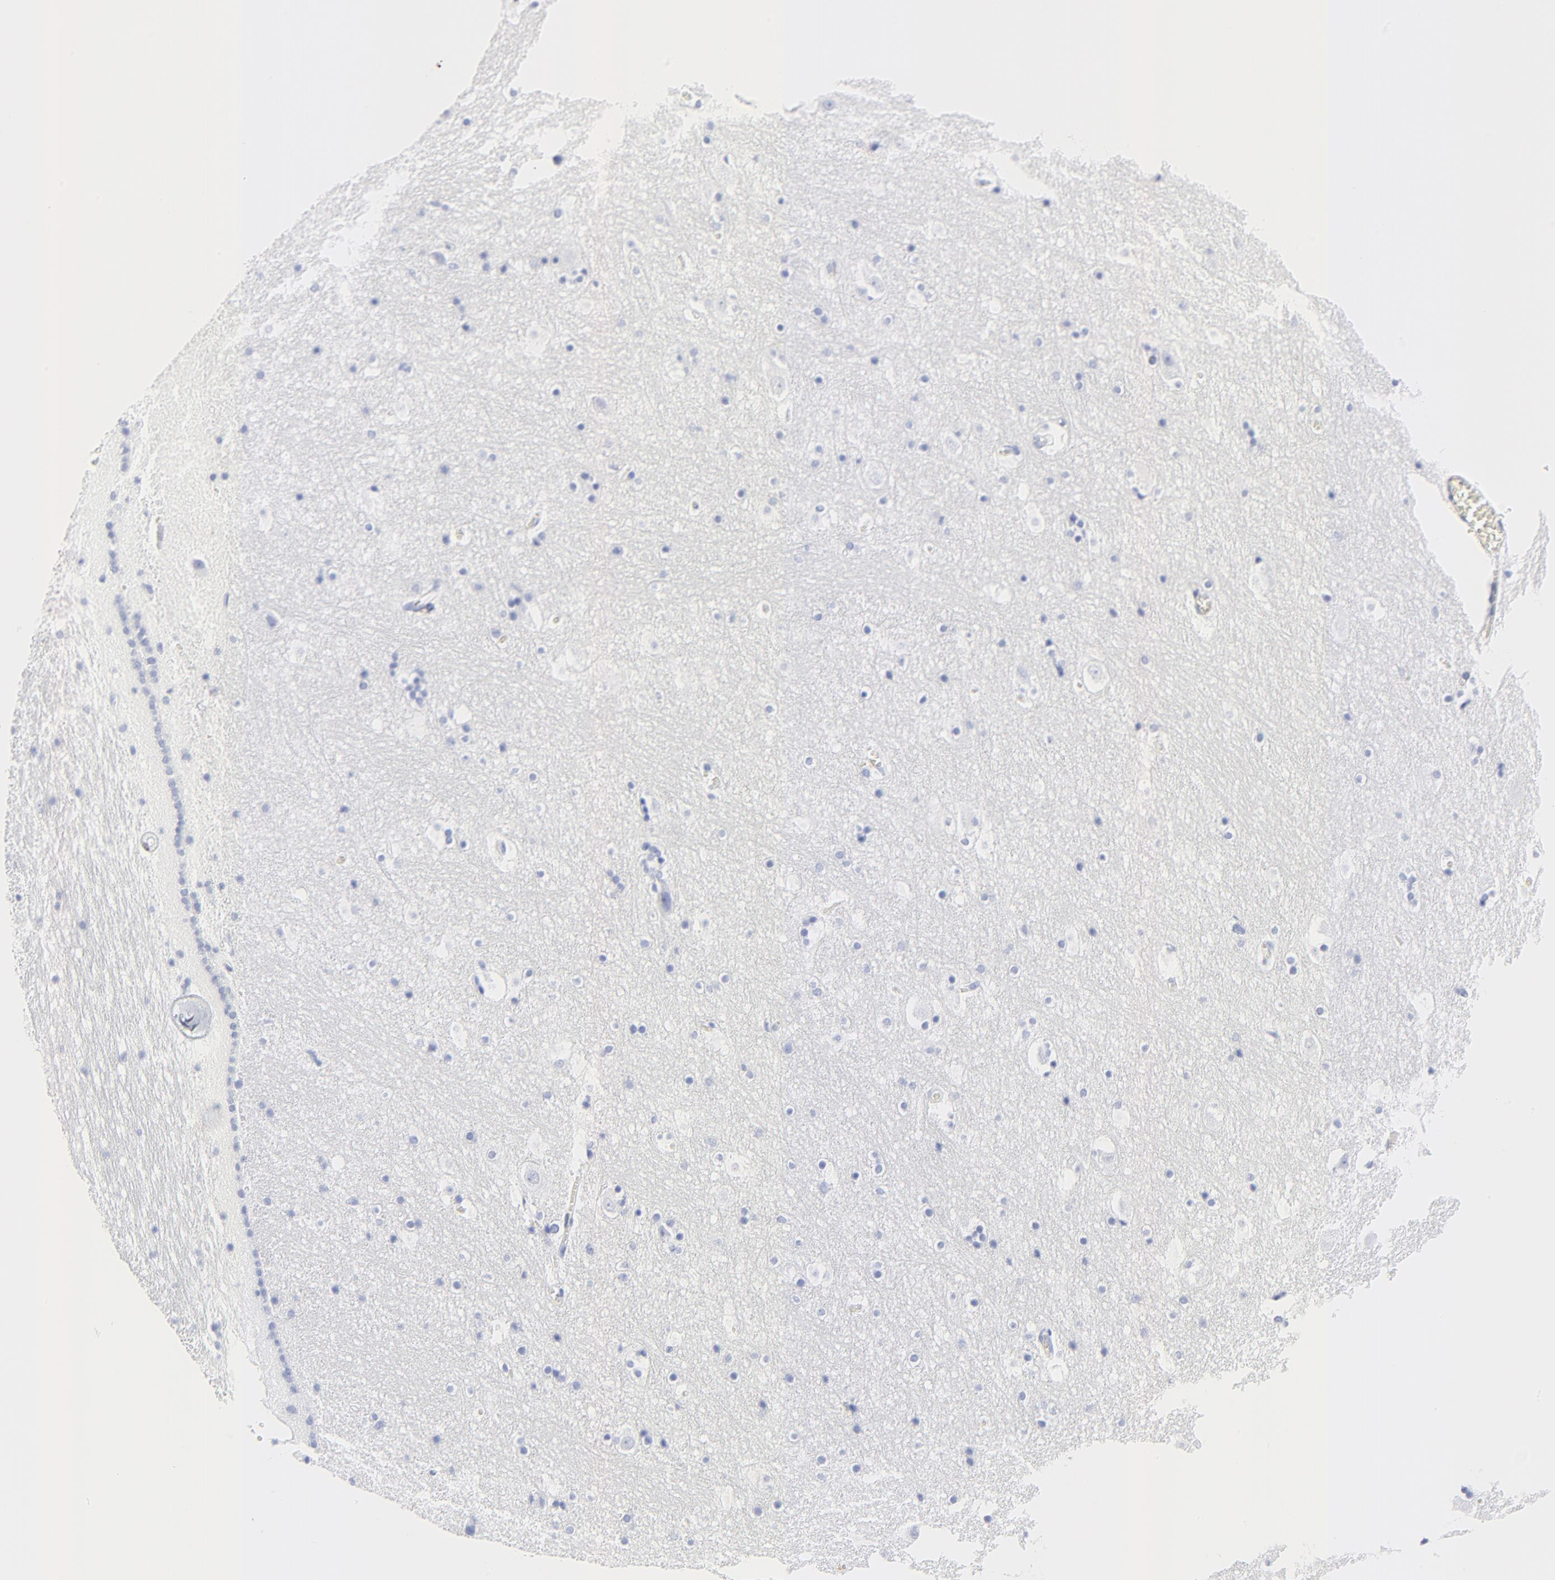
{"staining": {"intensity": "negative", "quantity": "none", "location": "none"}, "tissue": "hippocampus", "cell_type": "Glial cells", "image_type": "normal", "snomed": [{"axis": "morphology", "description": "Normal tissue, NOS"}, {"axis": "topography", "description": "Hippocampus"}], "caption": "High power microscopy micrograph of an immunohistochemistry (IHC) photomicrograph of unremarkable hippocampus, revealing no significant positivity in glial cells.", "gene": "LCK", "patient": {"sex": "male", "age": 45}}